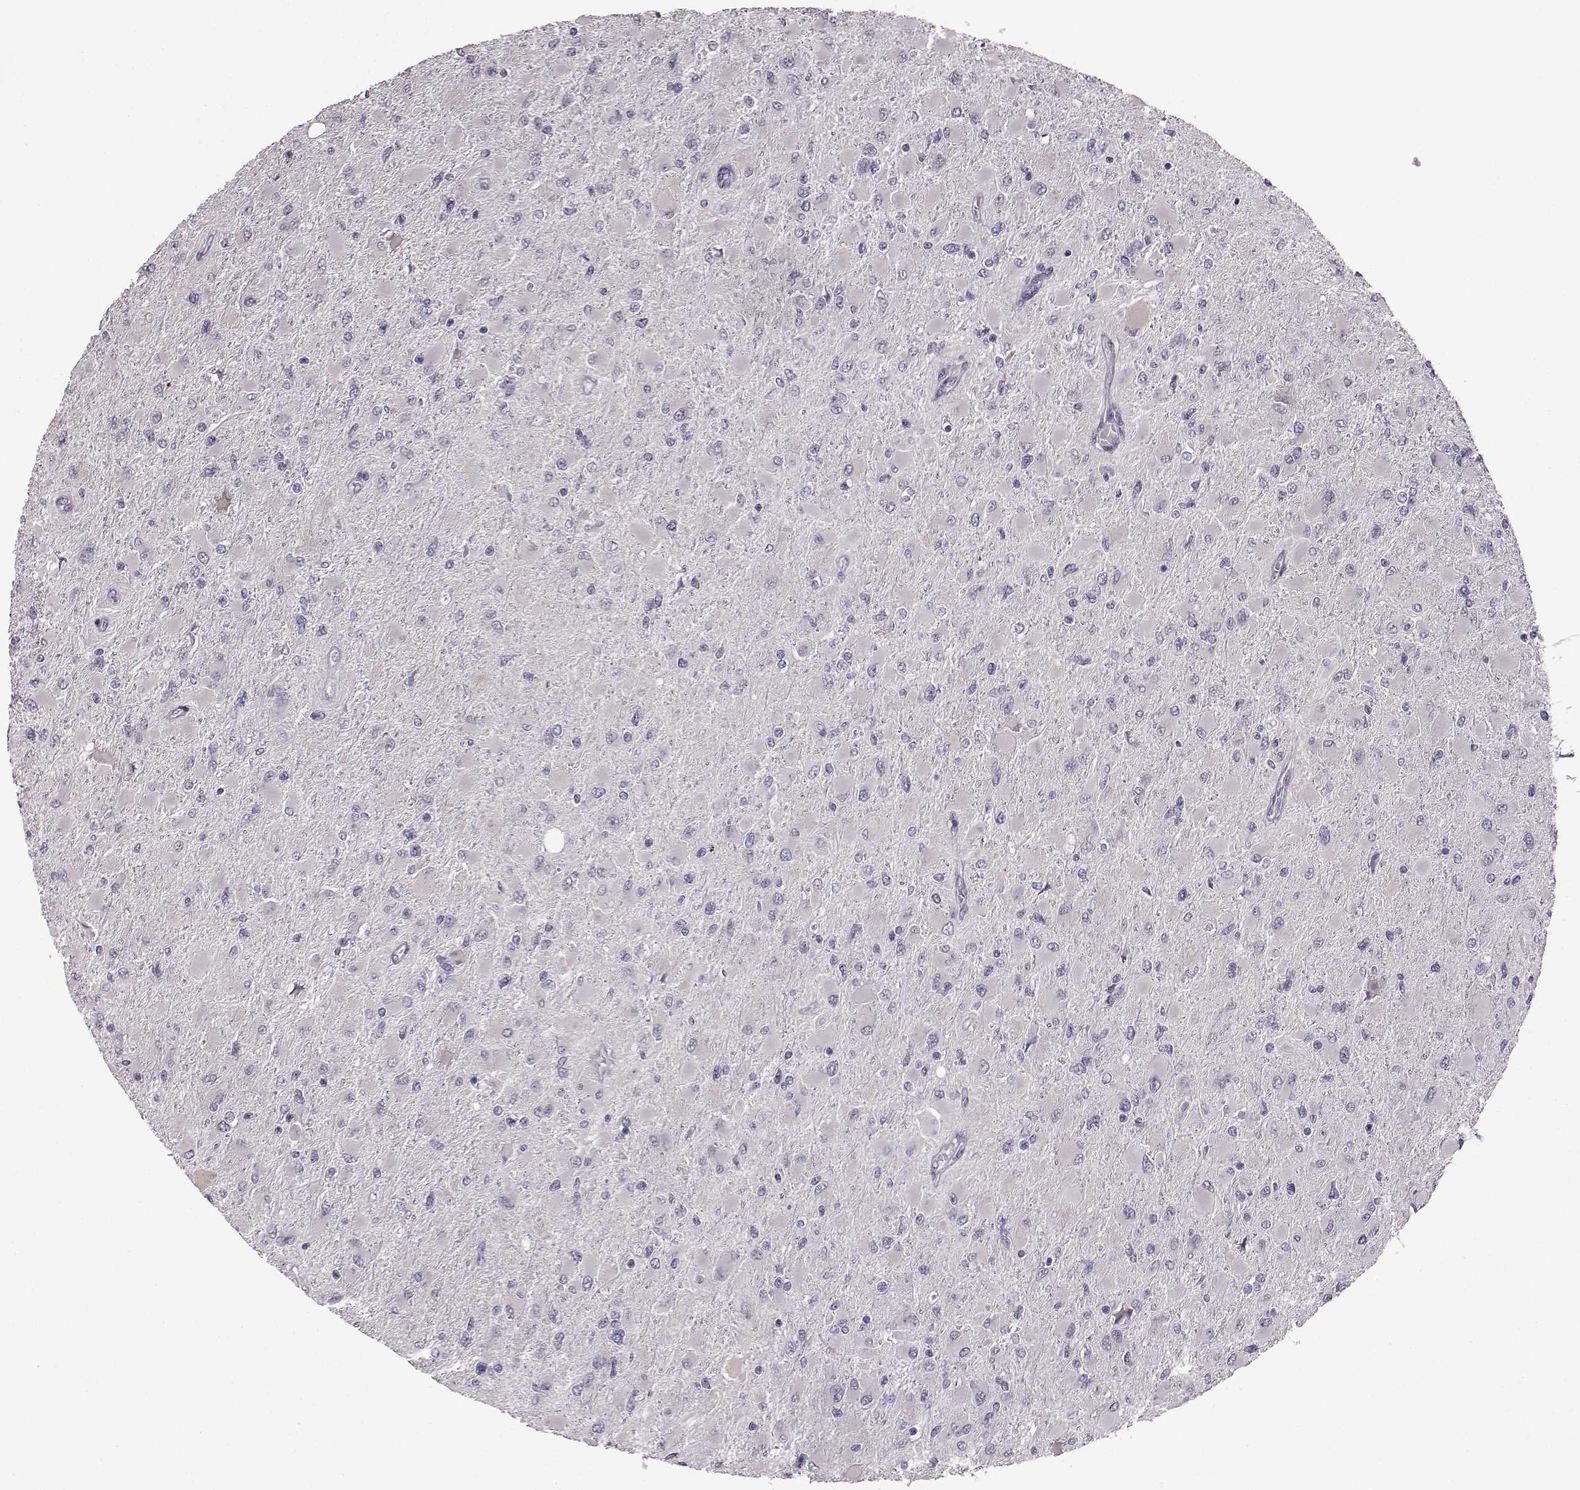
{"staining": {"intensity": "negative", "quantity": "none", "location": "none"}, "tissue": "glioma", "cell_type": "Tumor cells", "image_type": "cancer", "snomed": [{"axis": "morphology", "description": "Glioma, malignant, High grade"}, {"axis": "topography", "description": "Cerebral cortex"}], "caption": "A high-resolution histopathology image shows immunohistochemistry staining of malignant glioma (high-grade), which exhibits no significant expression in tumor cells.", "gene": "ODAD4", "patient": {"sex": "female", "age": 36}}